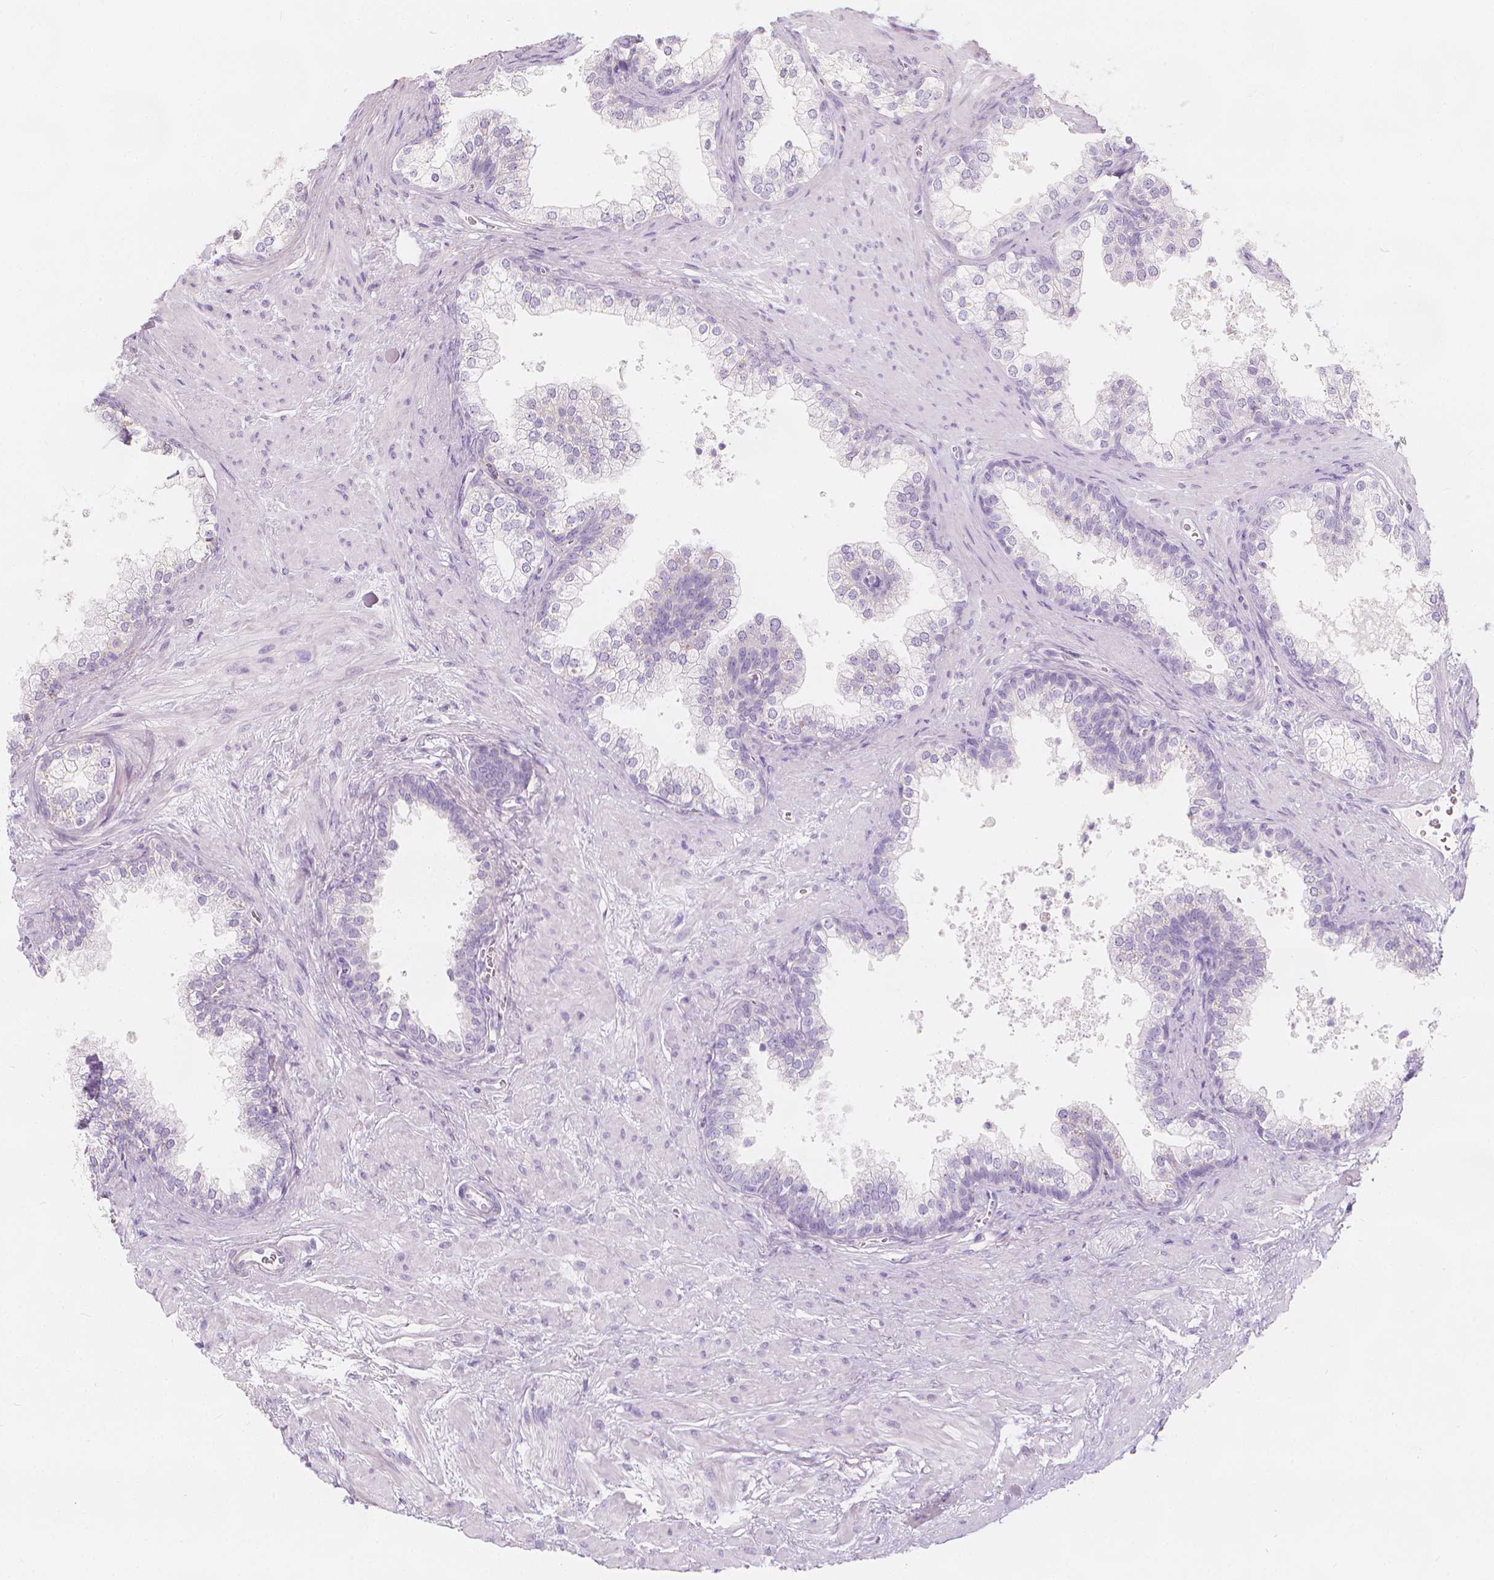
{"staining": {"intensity": "negative", "quantity": "none", "location": "none"}, "tissue": "prostate", "cell_type": "Glandular cells", "image_type": "normal", "snomed": [{"axis": "morphology", "description": "Normal tissue, NOS"}, {"axis": "topography", "description": "Prostate"}], "caption": "Immunohistochemical staining of benign prostate reveals no significant positivity in glandular cells.", "gene": "RBFOX1", "patient": {"sex": "male", "age": 79}}